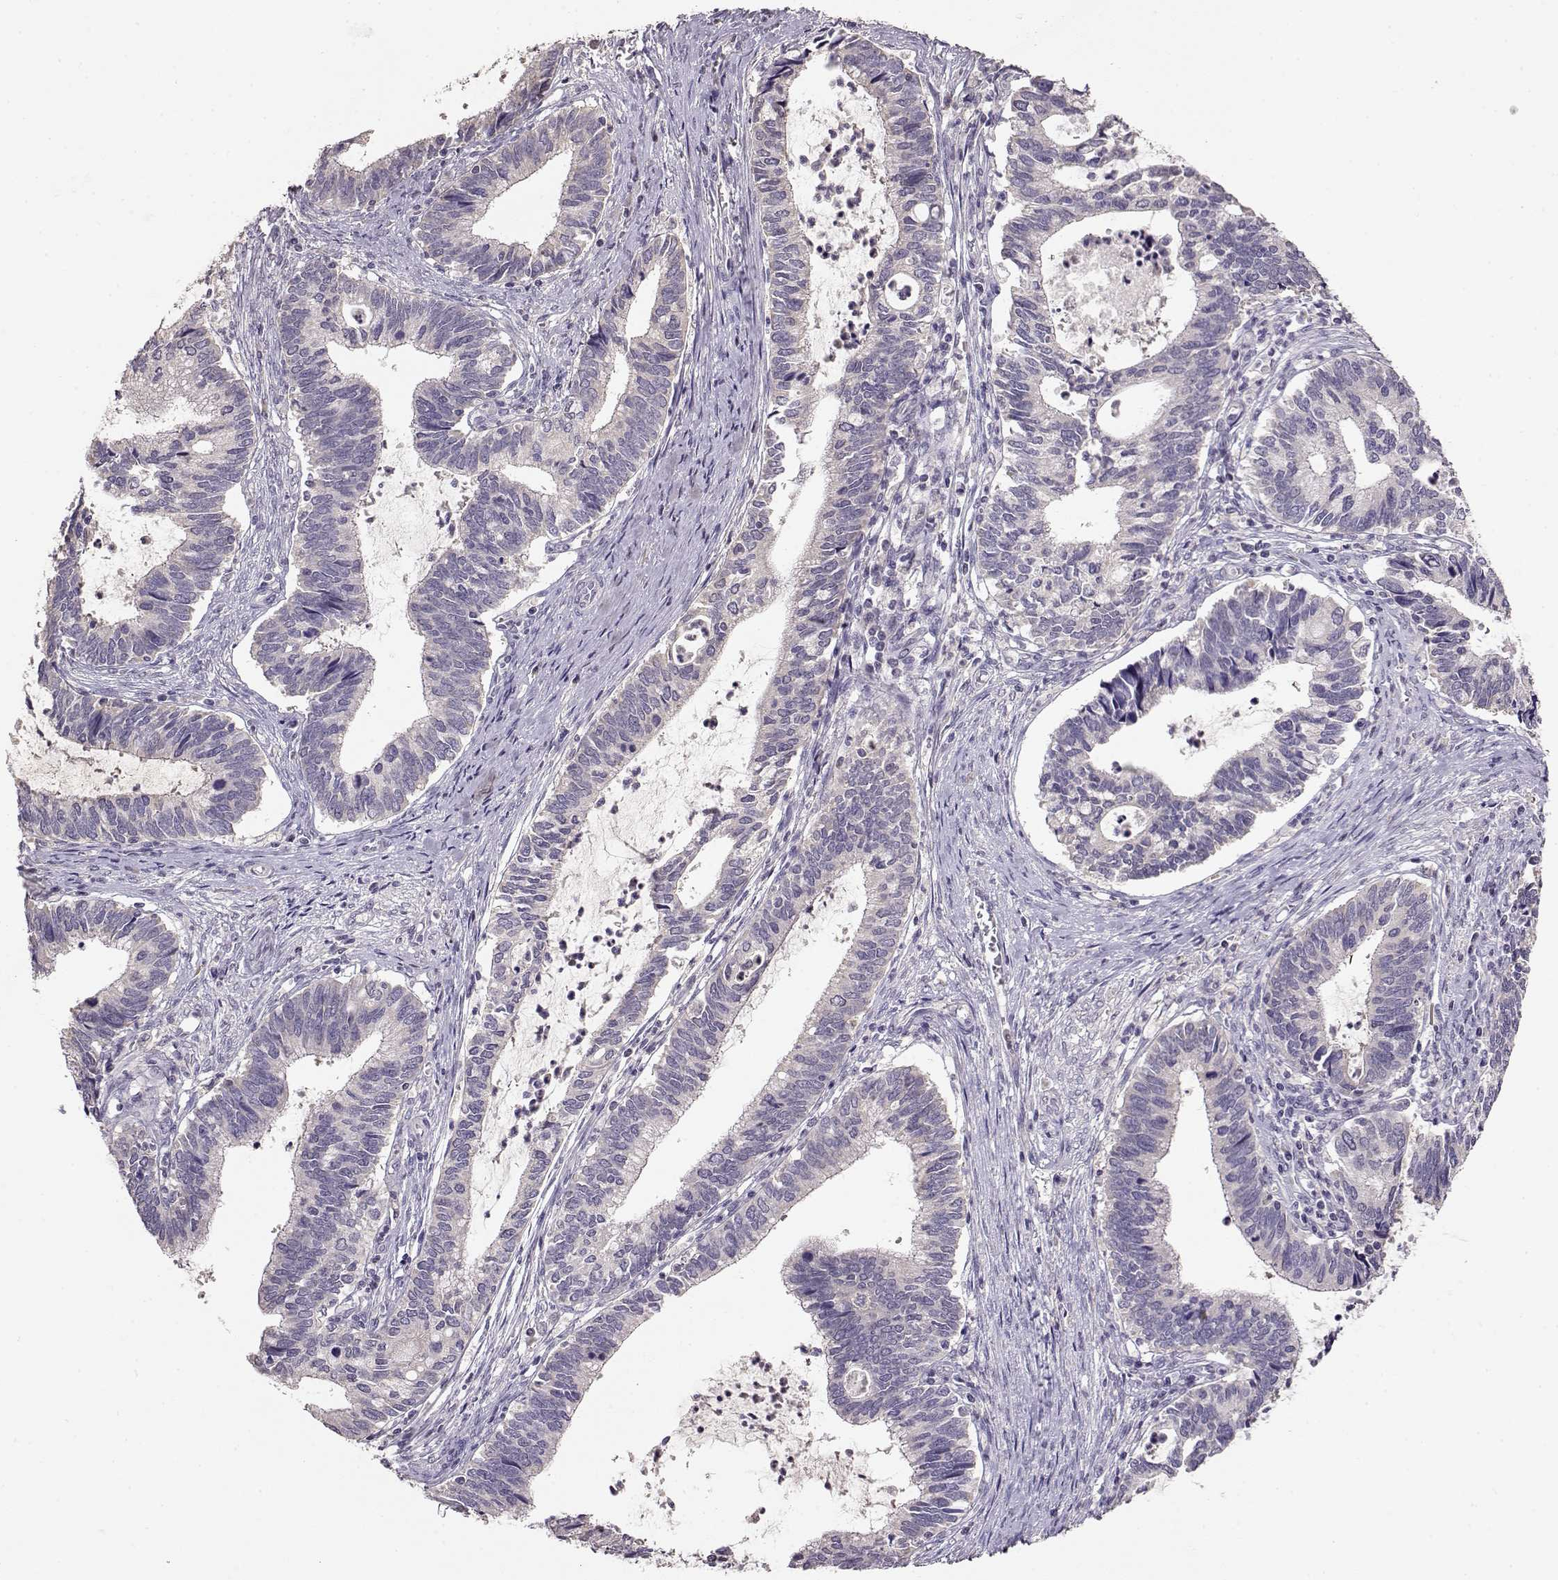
{"staining": {"intensity": "negative", "quantity": "none", "location": "none"}, "tissue": "cervical cancer", "cell_type": "Tumor cells", "image_type": "cancer", "snomed": [{"axis": "morphology", "description": "Adenocarcinoma, NOS"}, {"axis": "topography", "description": "Cervix"}], "caption": "This histopathology image is of cervical adenocarcinoma stained with immunohistochemistry to label a protein in brown with the nuclei are counter-stained blue. There is no staining in tumor cells.", "gene": "TACR1", "patient": {"sex": "female", "age": 42}}